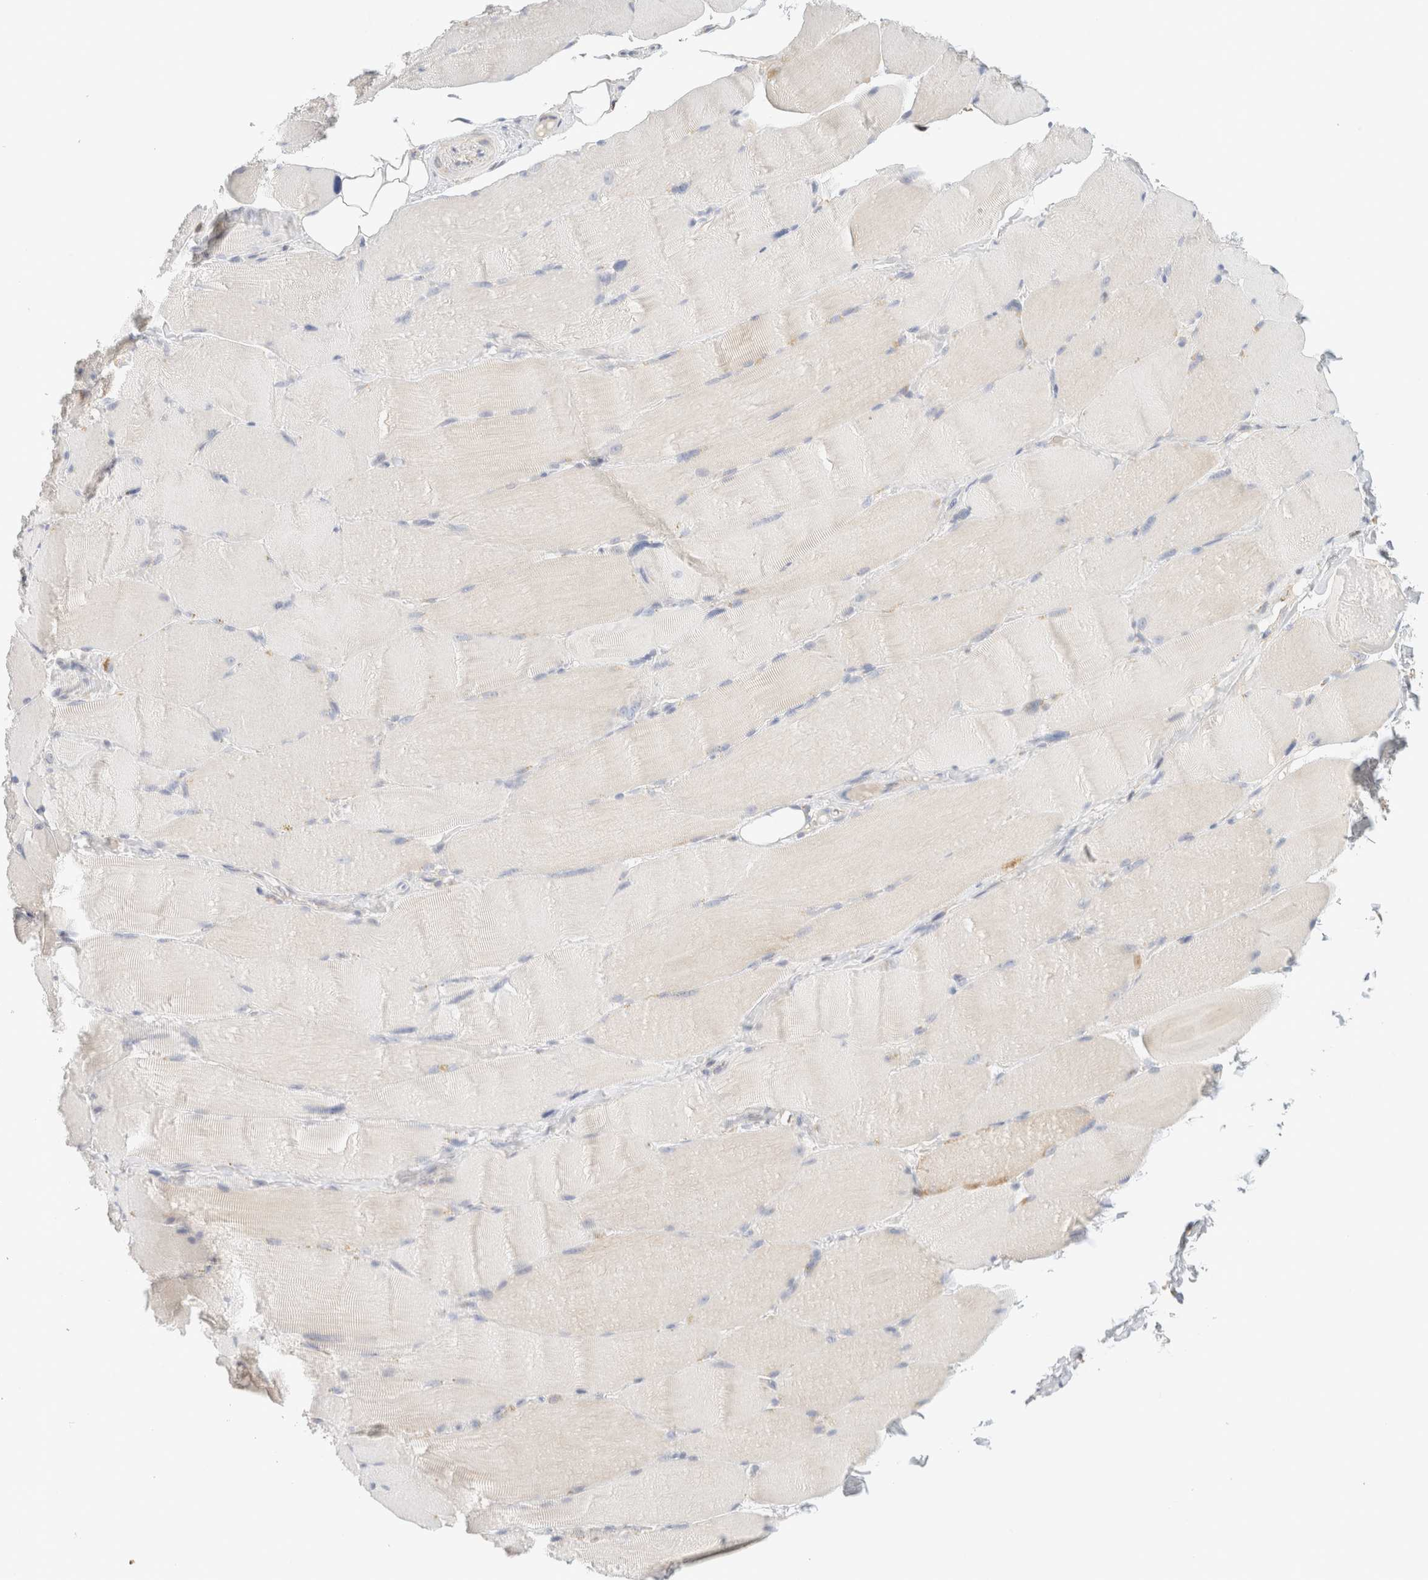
{"staining": {"intensity": "negative", "quantity": "none", "location": "none"}, "tissue": "skeletal muscle", "cell_type": "Myocytes", "image_type": "normal", "snomed": [{"axis": "morphology", "description": "Normal tissue, NOS"}, {"axis": "topography", "description": "Skin"}, {"axis": "topography", "description": "Skeletal muscle"}], "caption": "A high-resolution image shows immunohistochemistry staining of benign skeletal muscle, which exhibits no significant expression in myocytes. (Stains: DAB immunohistochemistry with hematoxylin counter stain, Microscopy: brightfield microscopy at high magnification).", "gene": "HDHD3", "patient": {"sex": "male", "age": 83}}